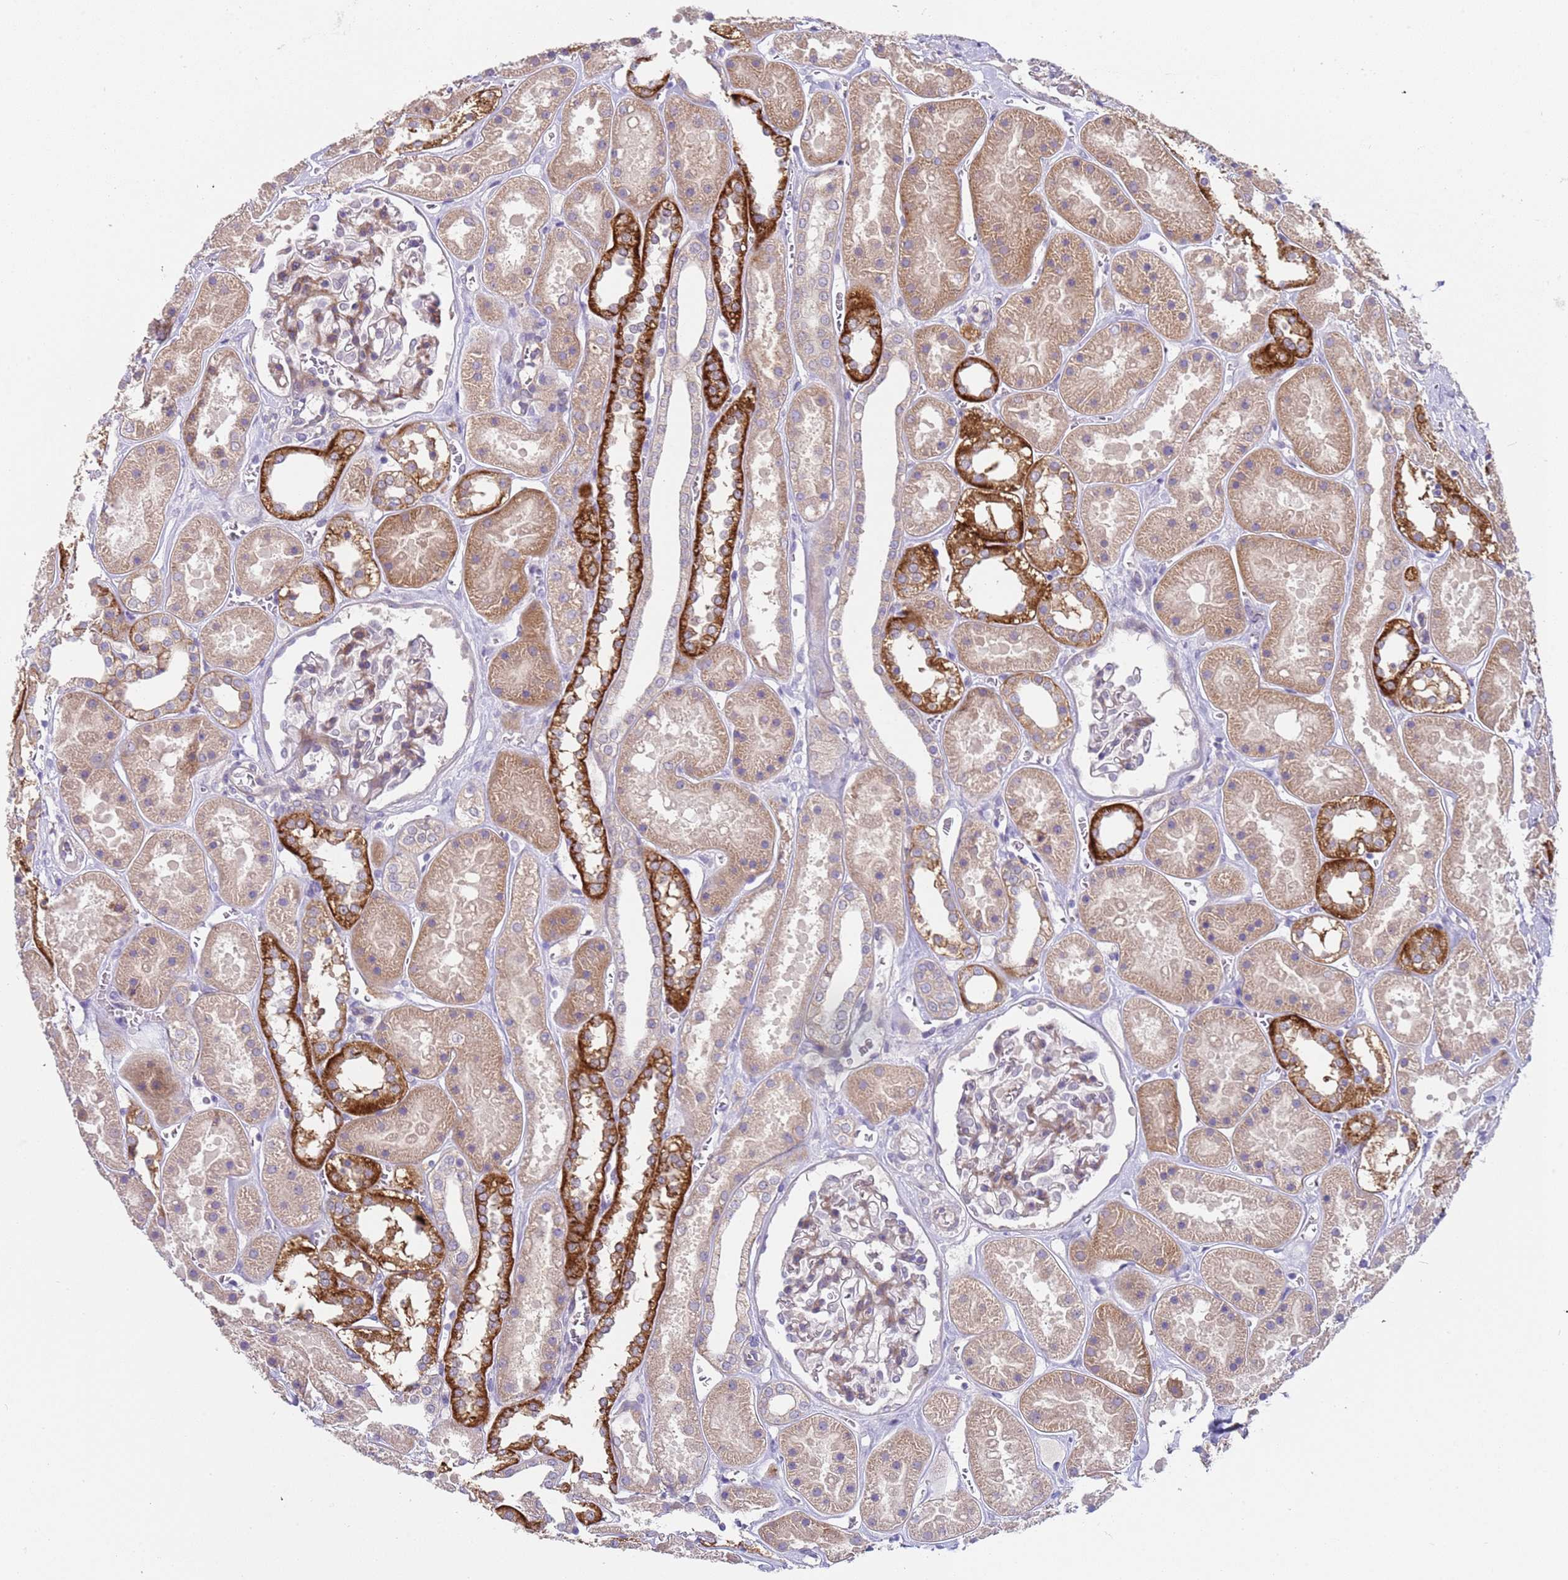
{"staining": {"intensity": "moderate", "quantity": "25%-75%", "location": "cytoplasmic/membranous"}, "tissue": "kidney", "cell_type": "Cells in glomeruli", "image_type": "normal", "snomed": [{"axis": "morphology", "description": "Normal tissue, NOS"}, {"axis": "topography", "description": "Kidney"}], "caption": "Immunohistochemistry of unremarkable kidney exhibits medium levels of moderate cytoplasmic/membranous staining in about 25%-75% of cells in glomeruli.", "gene": "TRMT10A", "patient": {"sex": "female", "age": 41}}